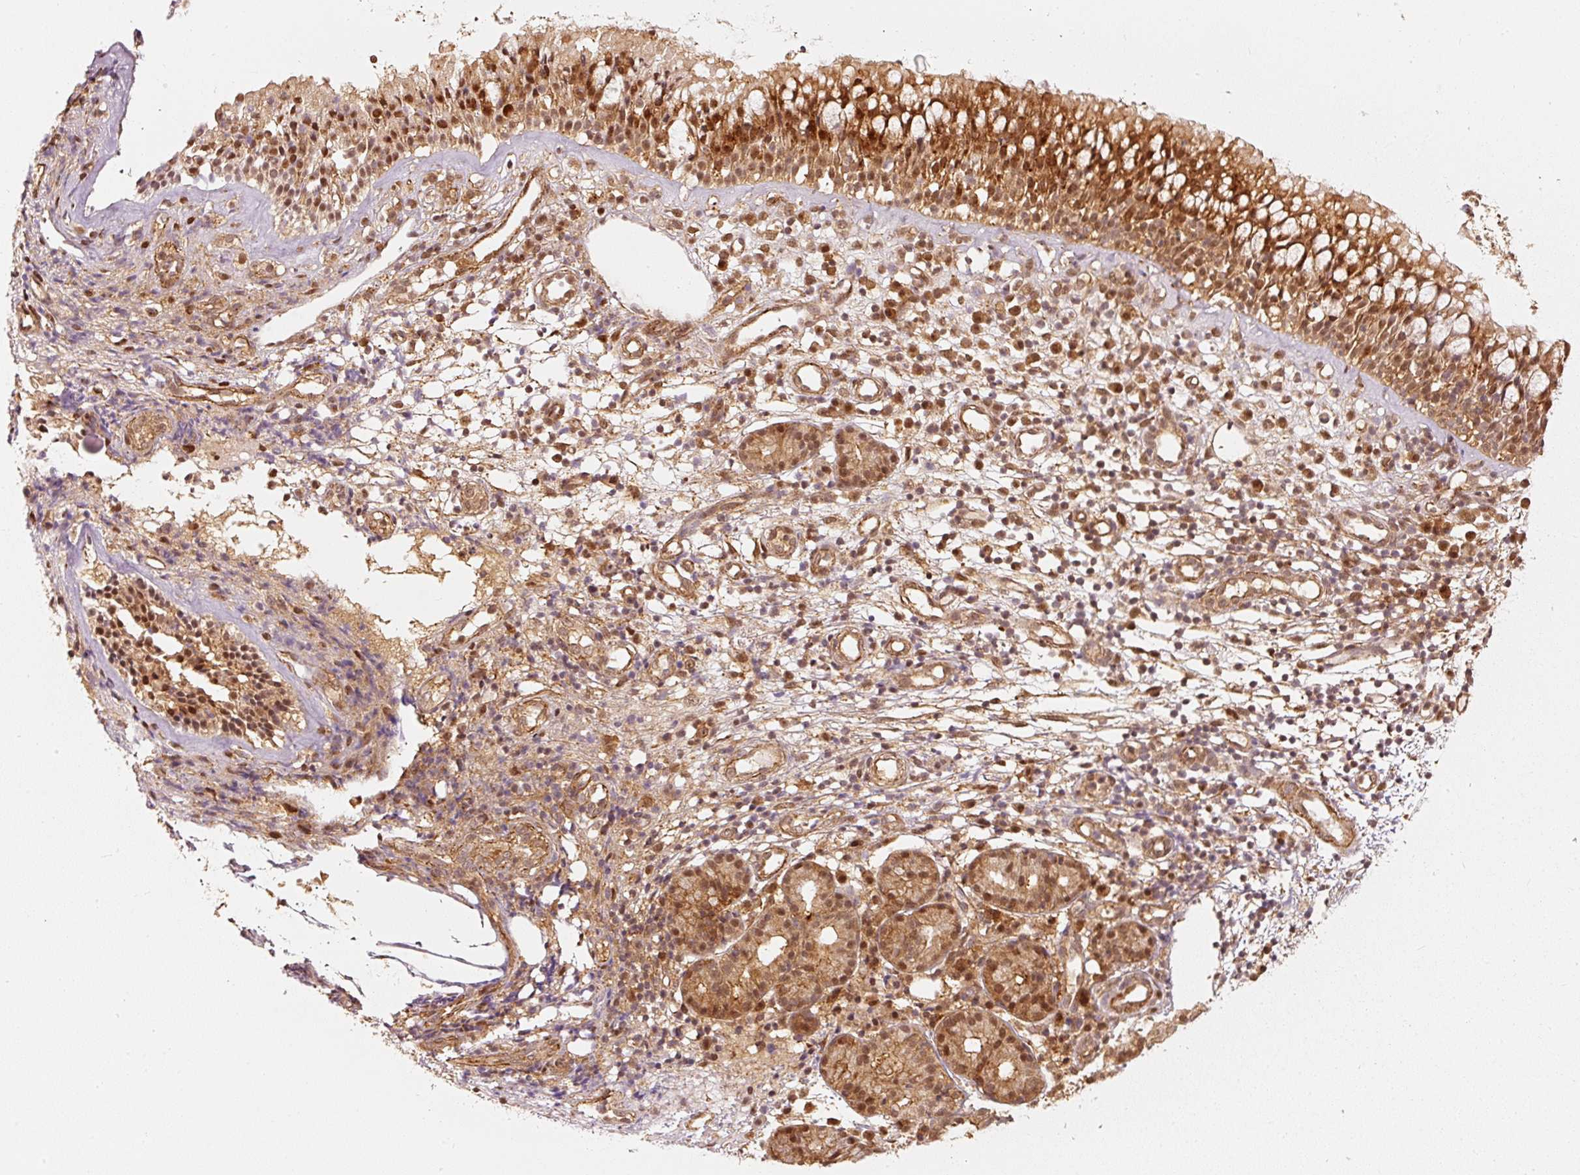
{"staining": {"intensity": "strong", "quantity": ">75%", "location": "cytoplasmic/membranous,nuclear"}, "tissue": "nasopharynx", "cell_type": "Respiratory epithelial cells", "image_type": "normal", "snomed": [{"axis": "morphology", "description": "Normal tissue, NOS"}, {"axis": "topography", "description": "Nasopharynx"}], "caption": "Strong cytoplasmic/membranous,nuclear staining is present in approximately >75% of respiratory epithelial cells in unremarkable nasopharynx.", "gene": "PSMD1", "patient": {"sex": "female", "age": 62}}